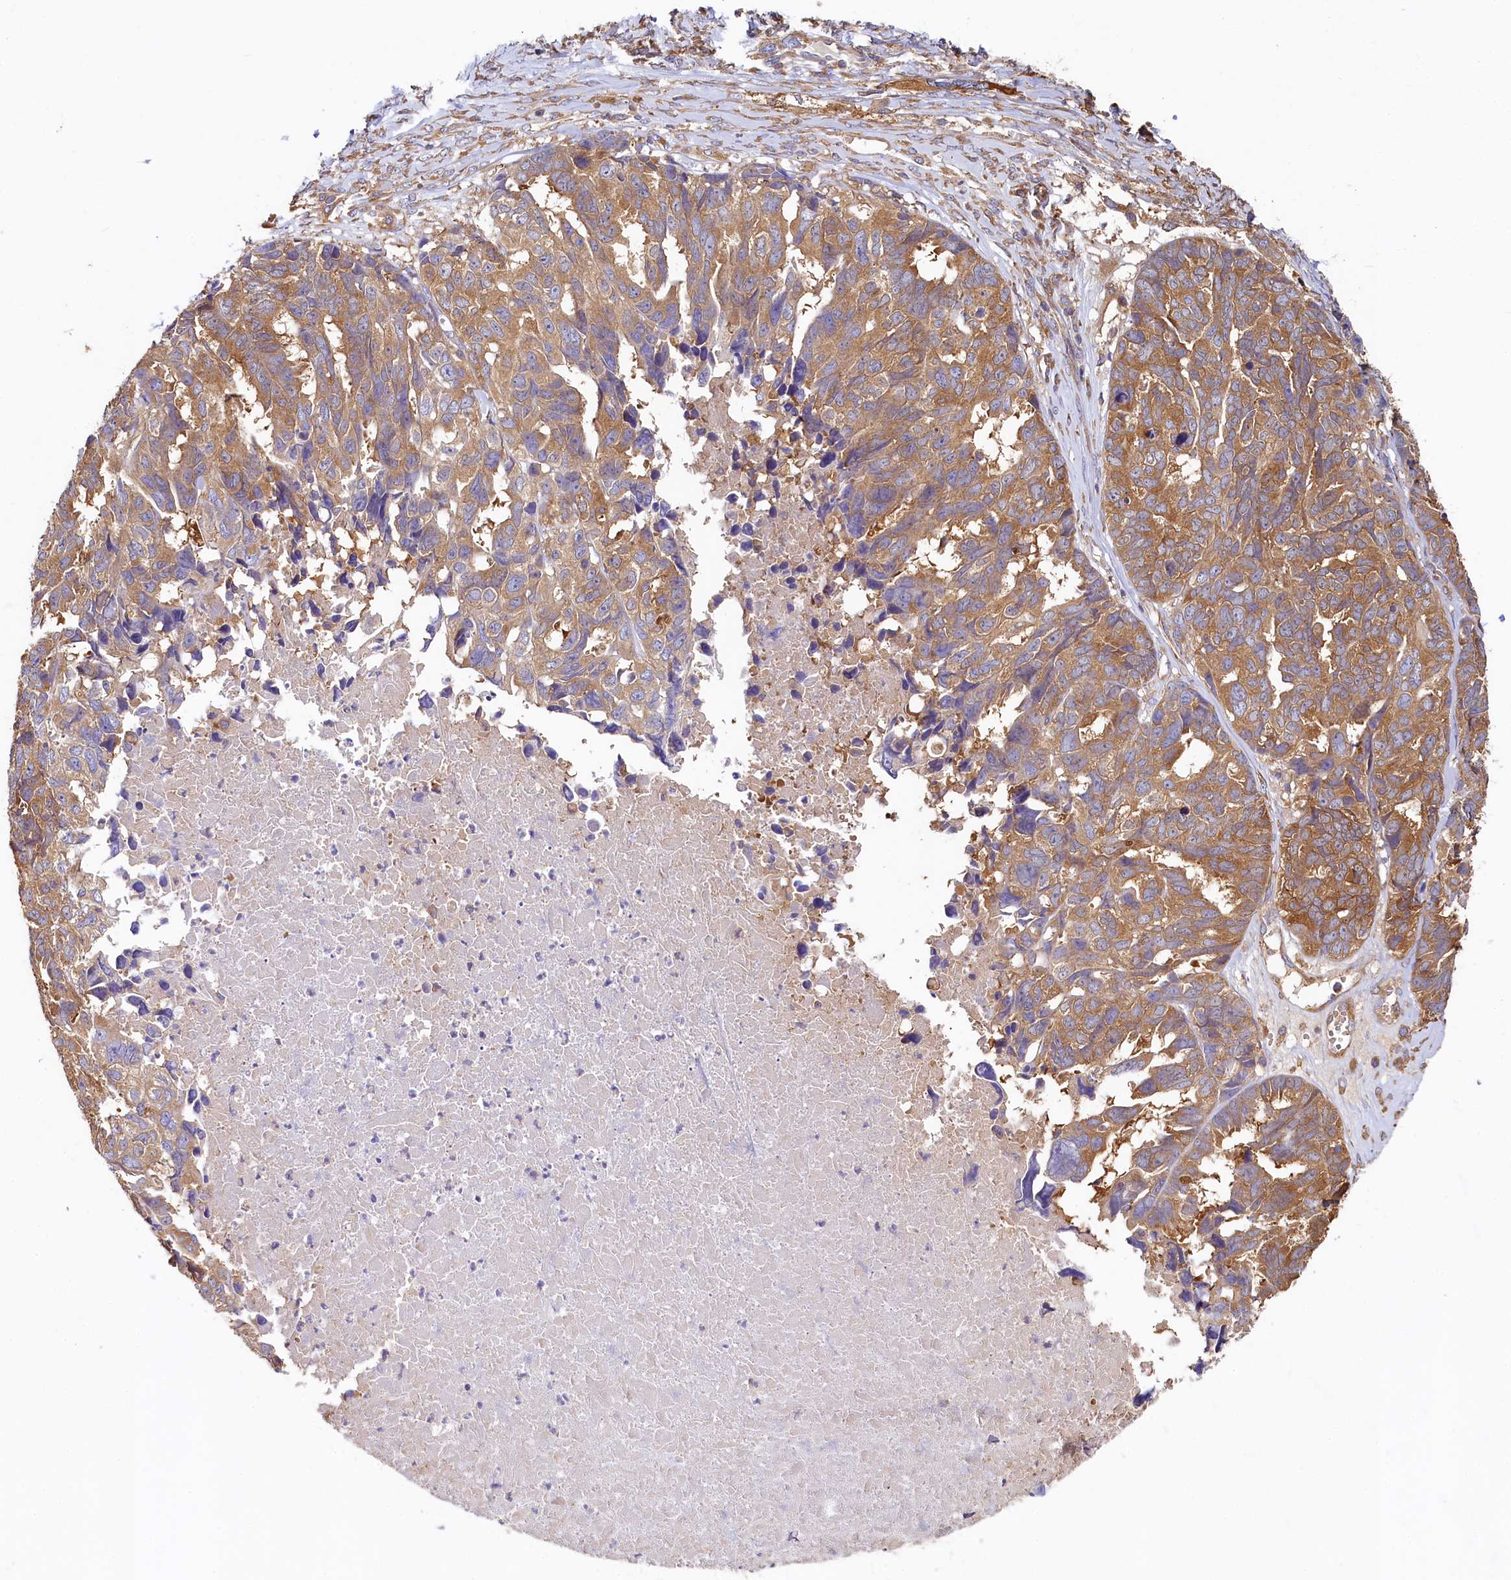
{"staining": {"intensity": "moderate", "quantity": ">75%", "location": "cytoplasmic/membranous"}, "tissue": "ovarian cancer", "cell_type": "Tumor cells", "image_type": "cancer", "snomed": [{"axis": "morphology", "description": "Cystadenocarcinoma, serous, NOS"}, {"axis": "topography", "description": "Ovary"}], "caption": "Protein expression analysis of serous cystadenocarcinoma (ovarian) exhibits moderate cytoplasmic/membranous staining in approximately >75% of tumor cells.", "gene": "PPIP5K1", "patient": {"sex": "female", "age": 79}}